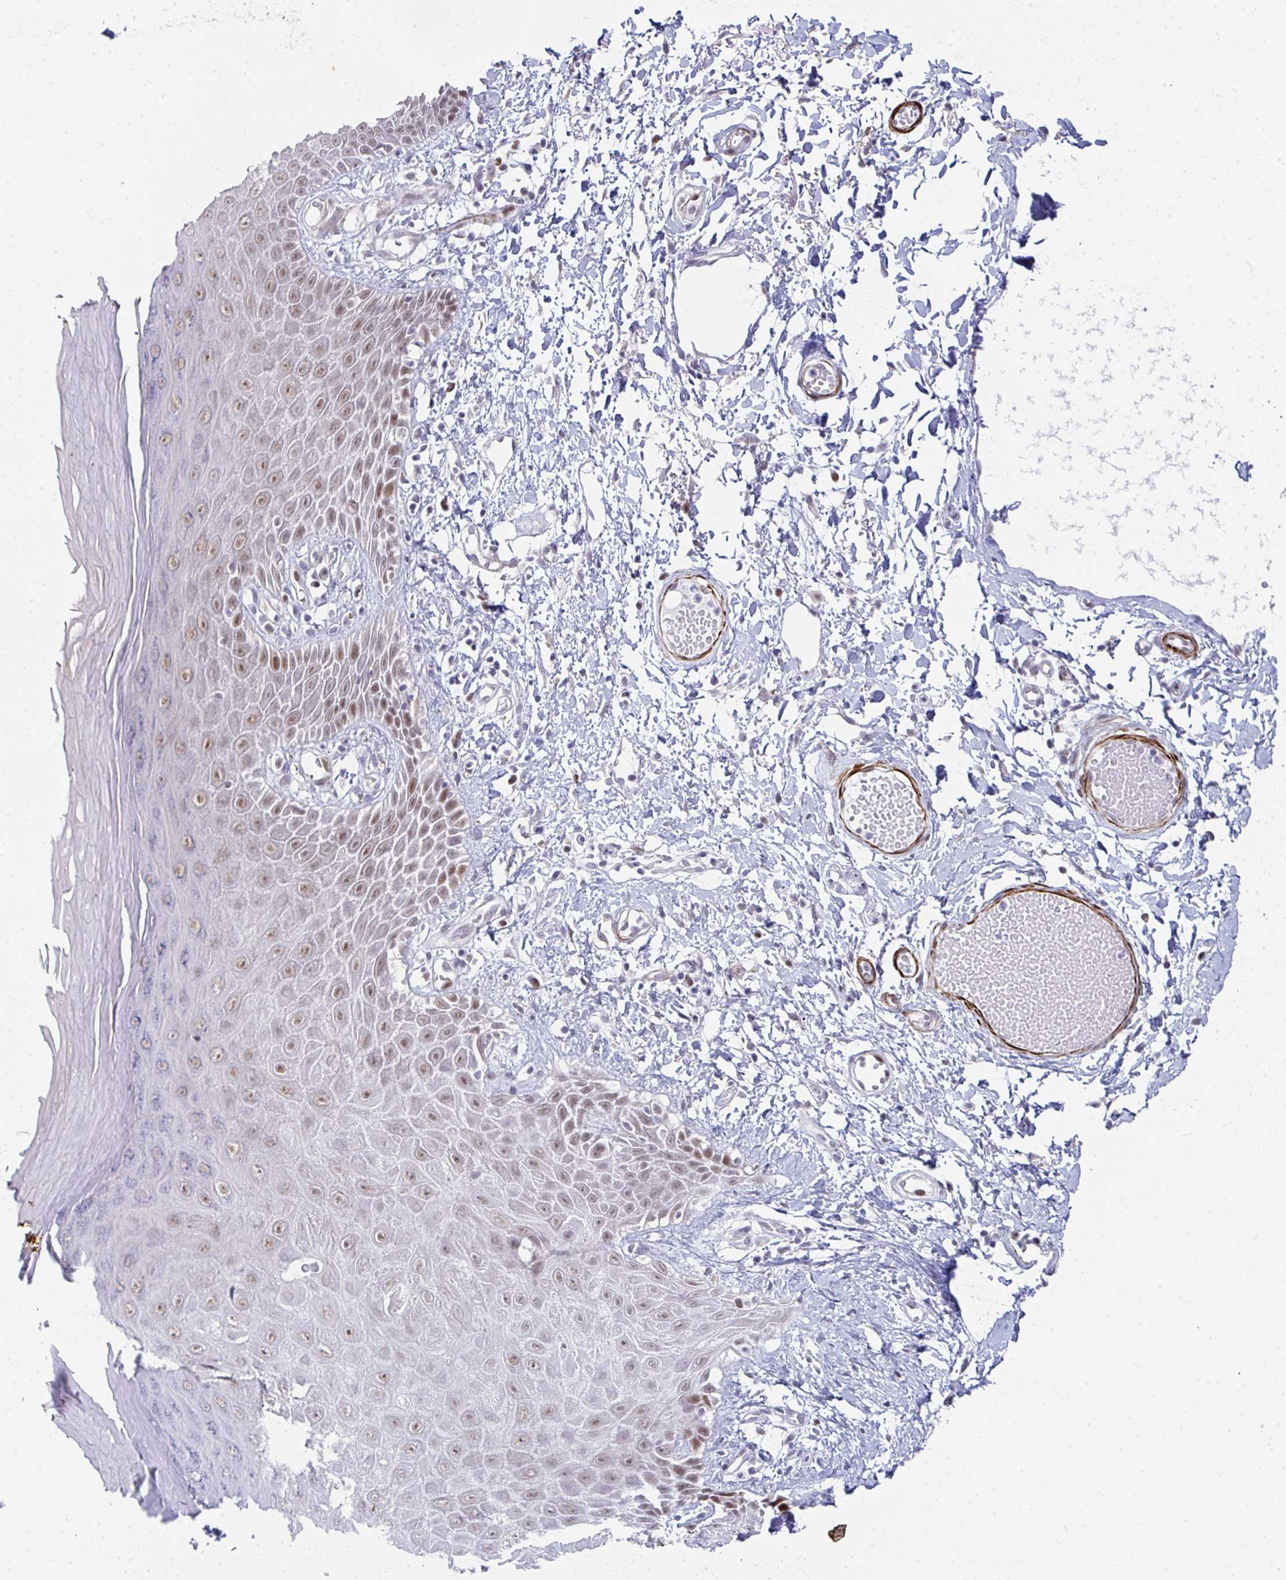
{"staining": {"intensity": "moderate", "quantity": "25%-75%", "location": "nuclear"}, "tissue": "skin", "cell_type": "Epidermal cells", "image_type": "normal", "snomed": [{"axis": "morphology", "description": "Normal tissue, NOS"}, {"axis": "topography", "description": "Anal"}, {"axis": "topography", "description": "Peripheral nerve tissue"}], "caption": "Skin was stained to show a protein in brown. There is medium levels of moderate nuclear positivity in approximately 25%-75% of epidermal cells. (brown staining indicates protein expression, while blue staining denotes nuclei).", "gene": "GINS2", "patient": {"sex": "male", "age": 78}}